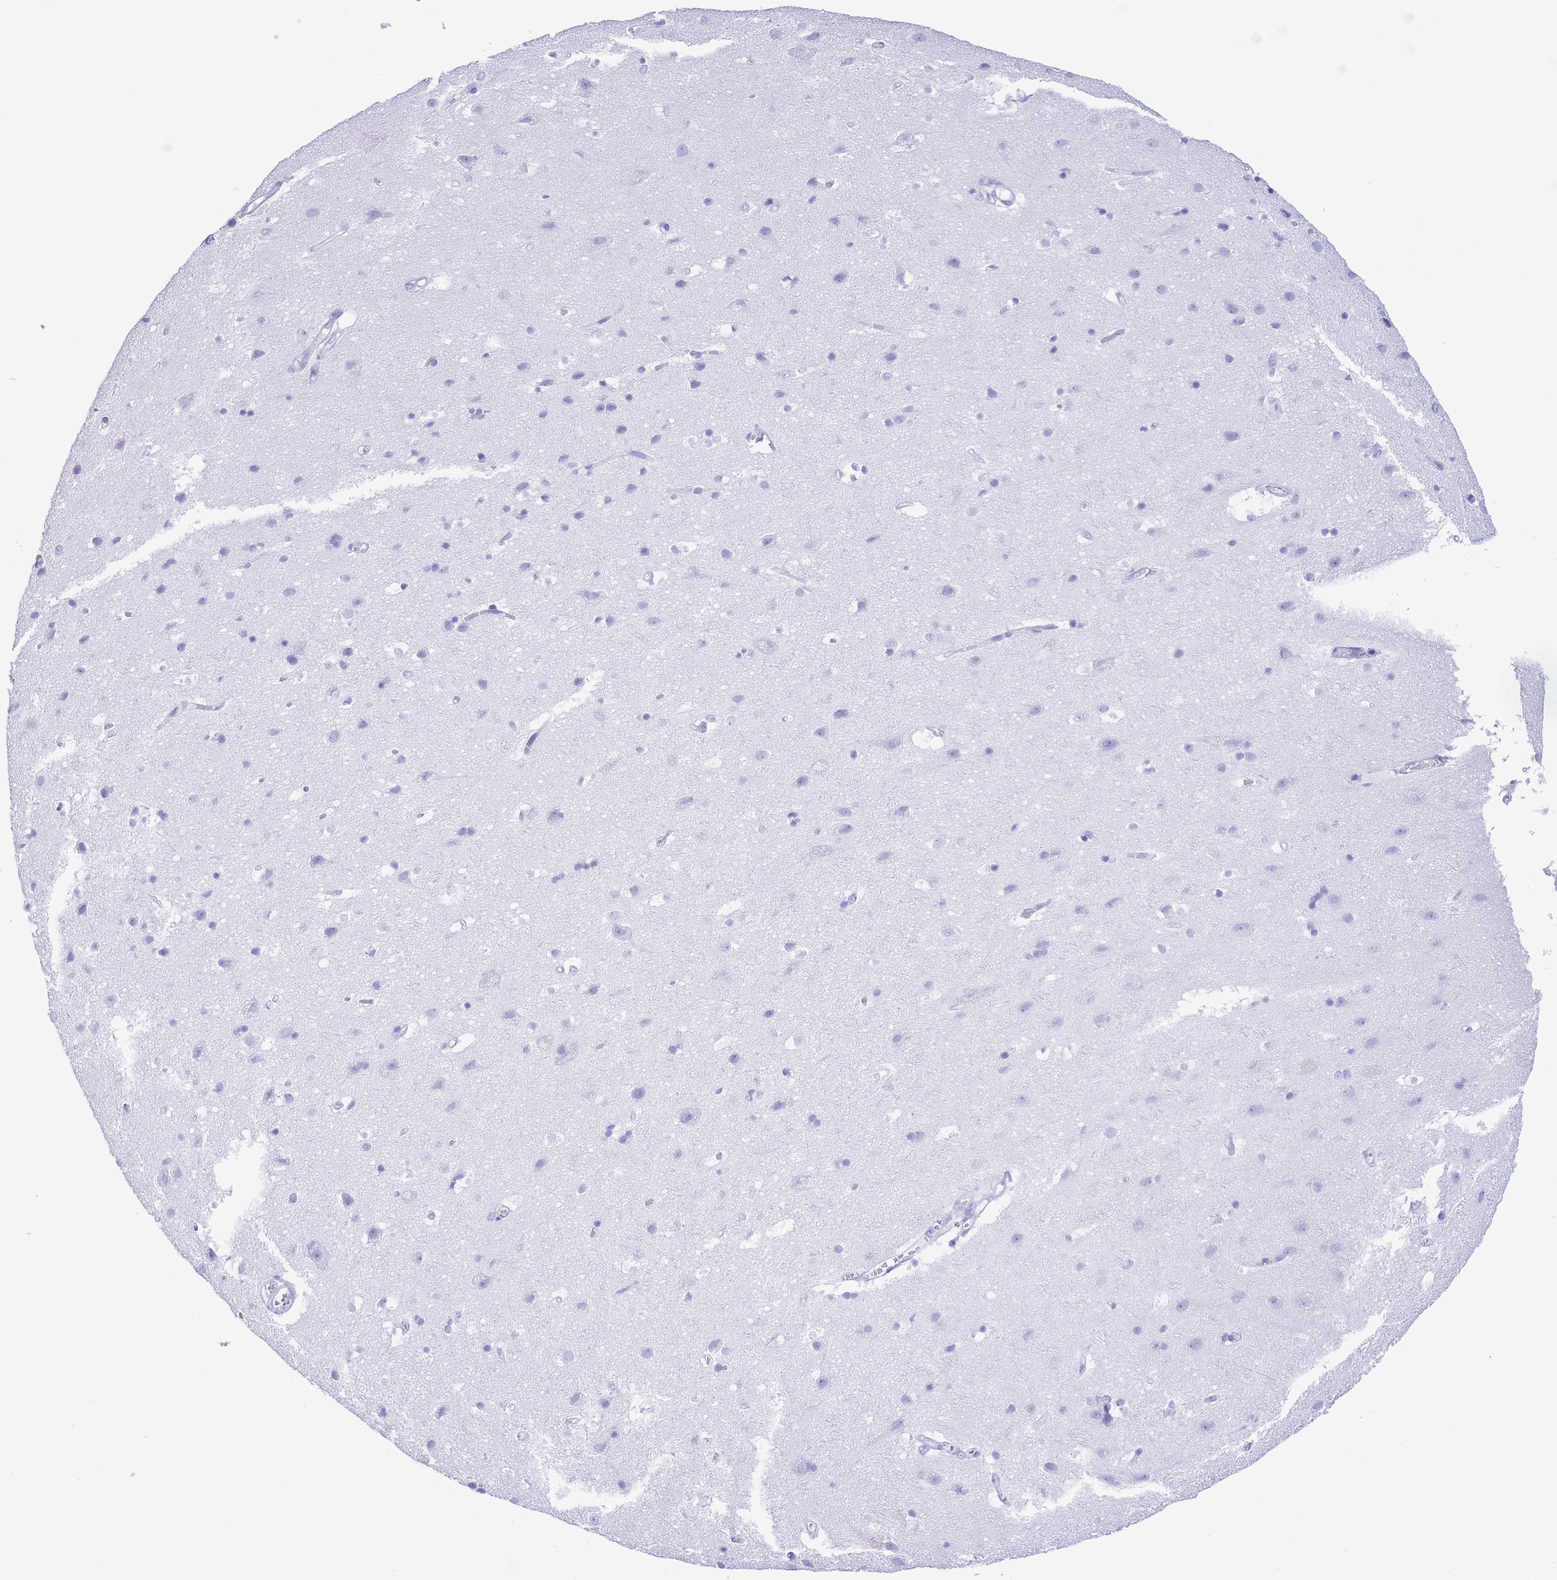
{"staining": {"intensity": "negative", "quantity": "none", "location": "none"}, "tissue": "cerebral cortex", "cell_type": "Endothelial cells", "image_type": "normal", "snomed": [{"axis": "morphology", "description": "Normal tissue, NOS"}, {"axis": "topography", "description": "Cerebral cortex"}], "caption": "Immunohistochemistry image of normal cerebral cortex: human cerebral cortex stained with DAB demonstrates no significant protein positivity in endothelial cells.", "gene": "SLCO1B1", "patient": {"sex": "male", "age": 54}}